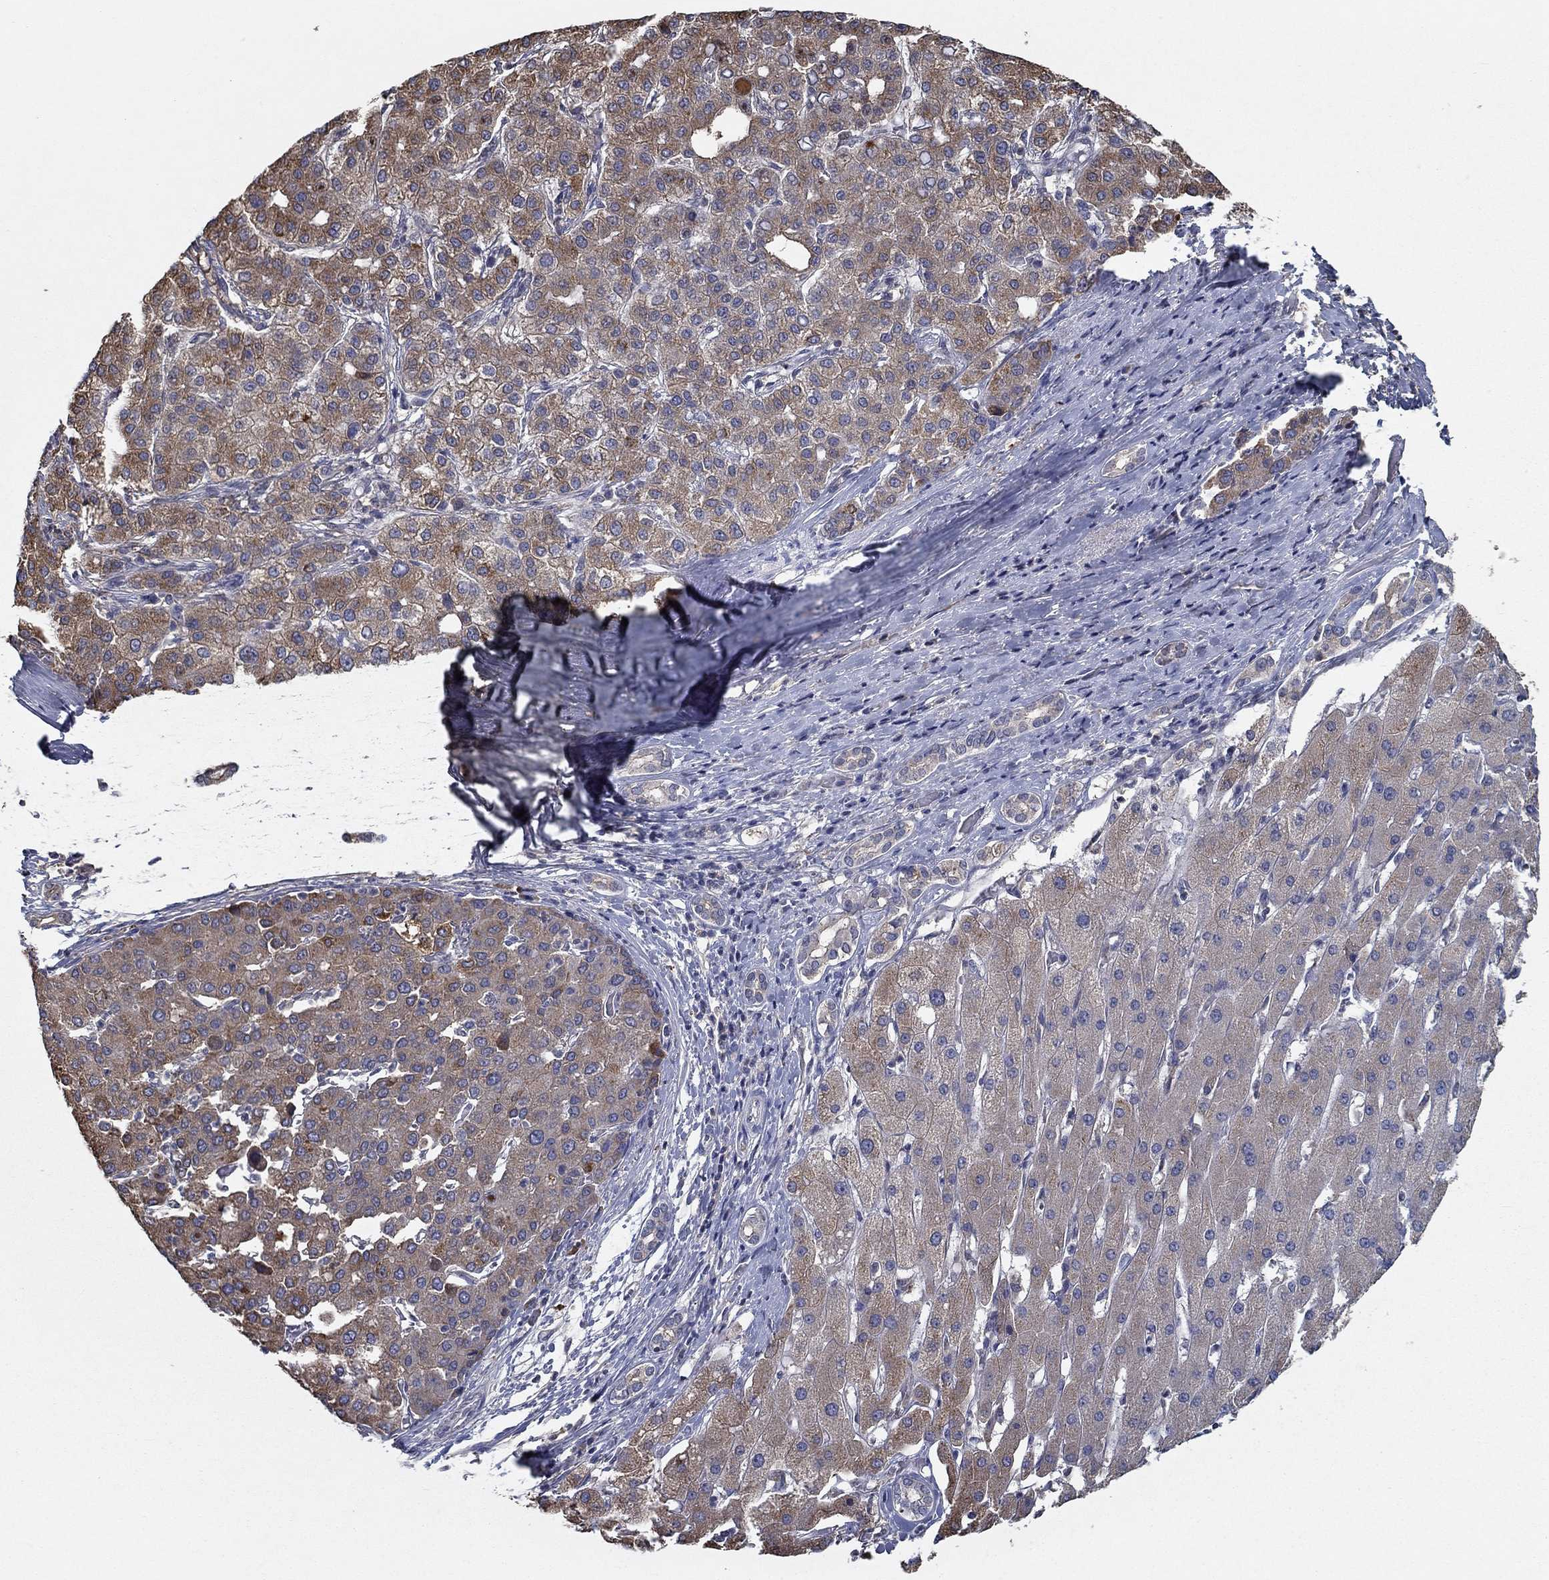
{"staining": {"intensity": "moderate", "quantity": ">75%", "location": "cytoplasmic/membranous"}, "tissue": "liver cancer", "cell_type": "Tumor cells", "image_type": "cancer", "snomed": [{"axis": "morphology", "description": "Carcinoma, Hepatocellular, NOS"}, {"axis": "topography", "description": "Liver"}], "caption": "Hepatocellular carcinoma (liver) tissue reveals moderate cytoplasmic/membranous expression in approximately >75% of tumor cells", "gene": "IL10", "patient": {"sex": "male", "age": 65}}